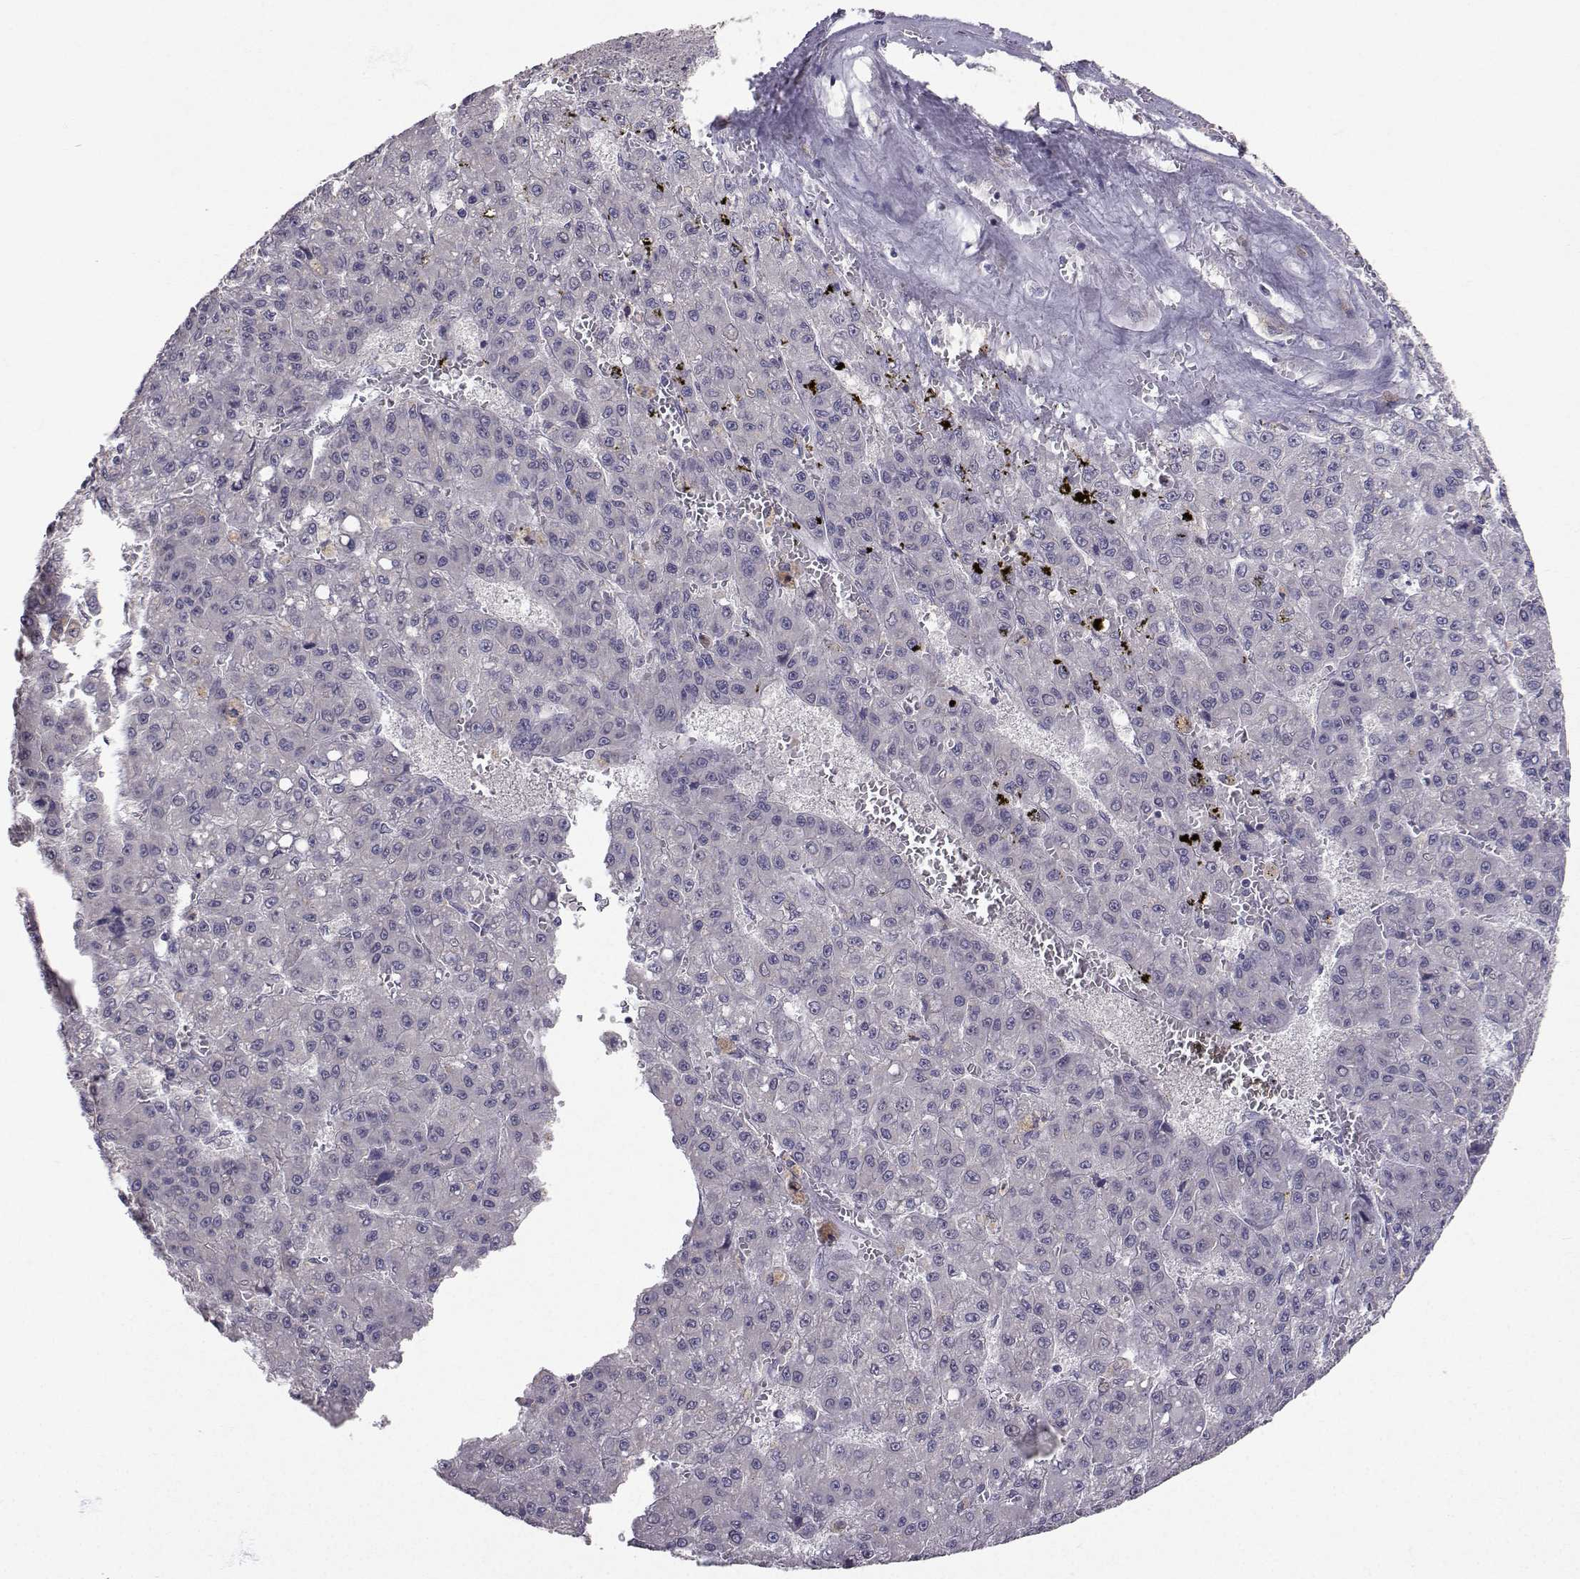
{"staining": {"intensity": "negative", "quantity": "none", "location": "none"}, "tissue": "liver cancer", "cell_type": "Tumor cells", "image_type": "cancer", "snomed": [{"axis": "morphology", "description": "Carcinoma, Hepatocellular, NOS"}, {"axis": "topography", "description": "Liver"}], "caption": "Tumor cells are negative for protein expression in human liver cancer.", "gene": "SLC6A3", "patient": {"sex": "male", "age": 70}}